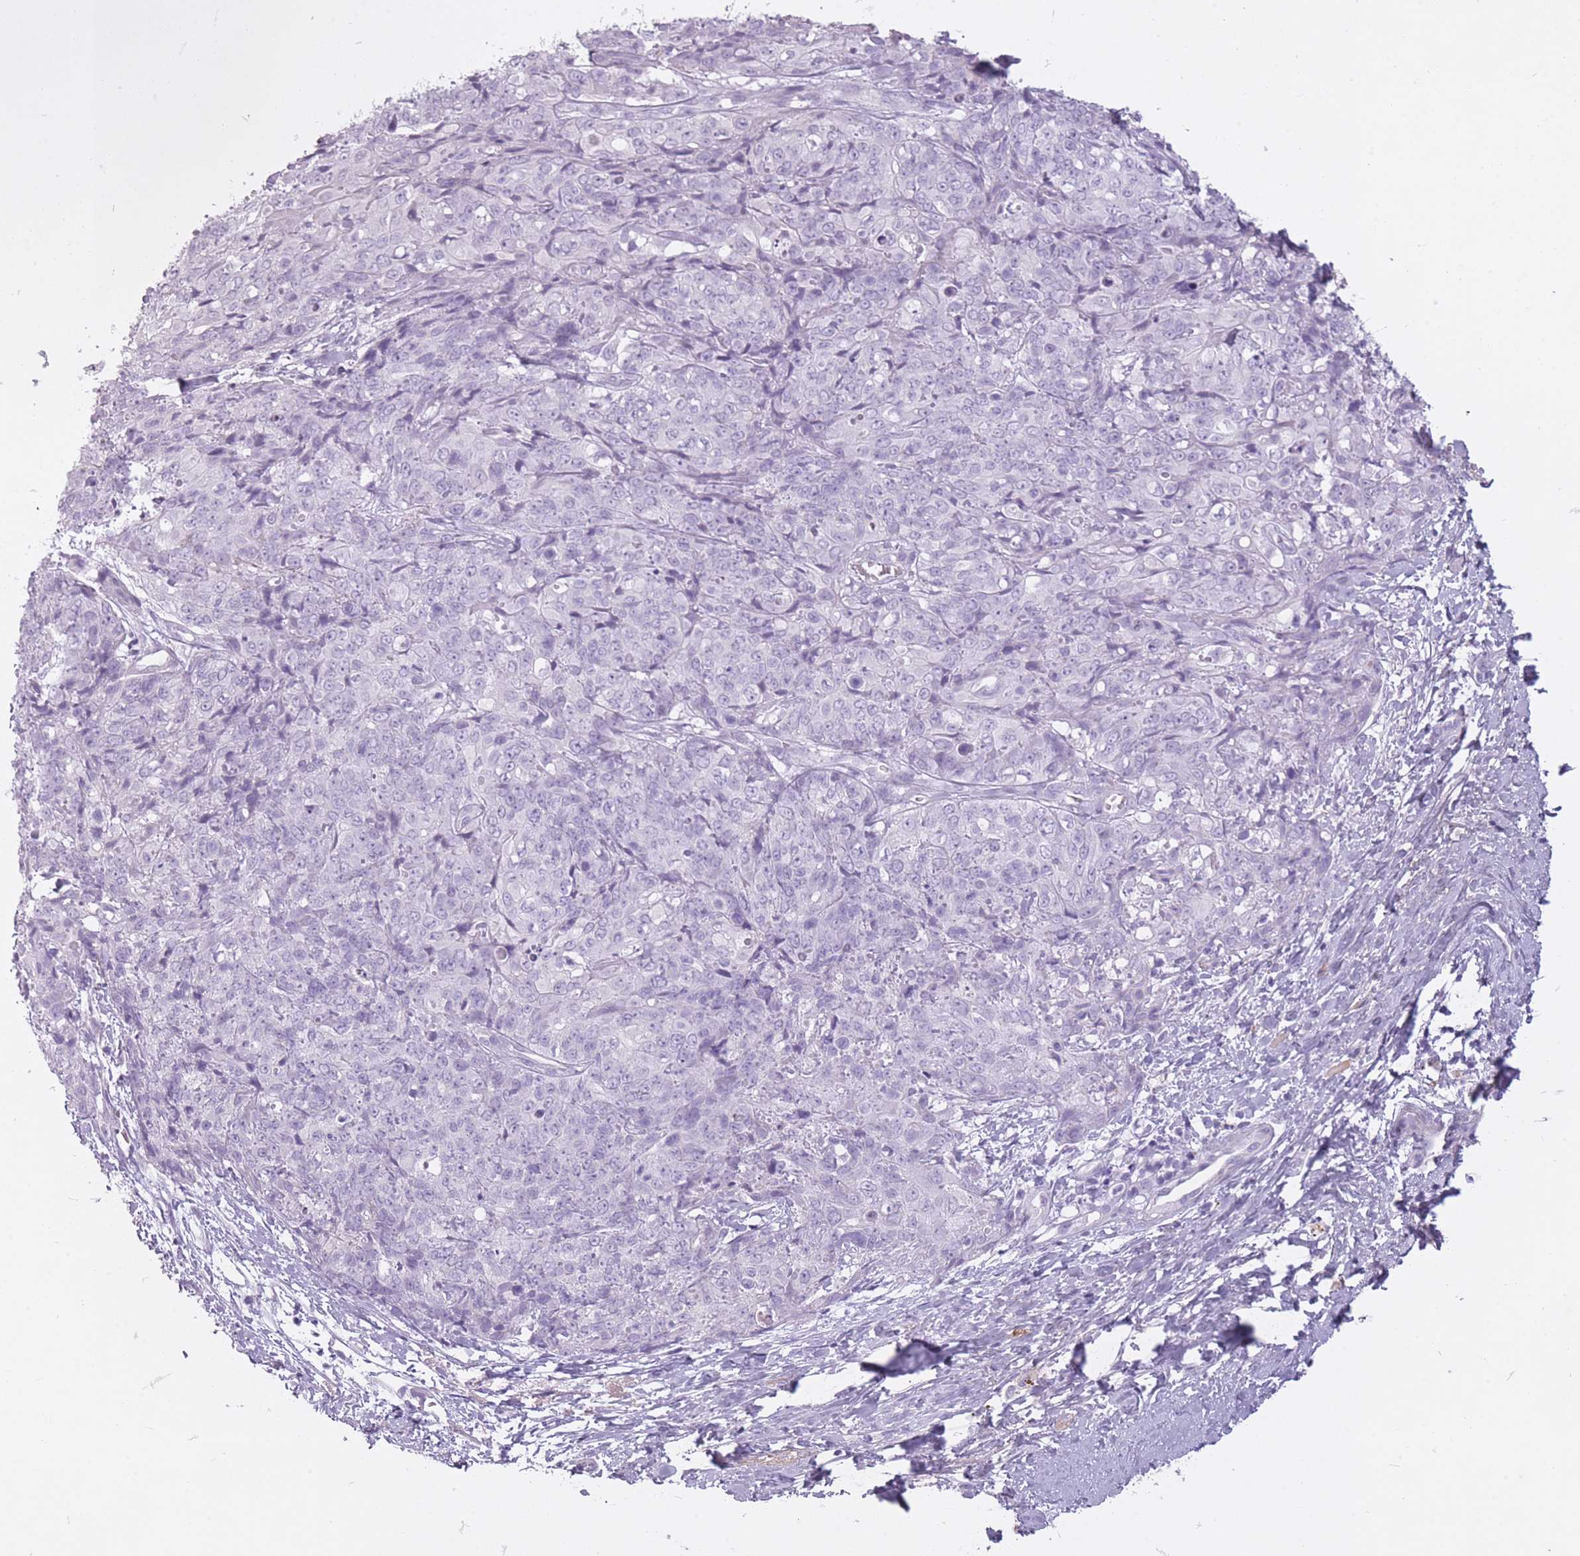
{"staining": {"intensity": "negative", "quantity": "none", "location": "none"}, "tissue": "skin cancer", "cell_type": "Tumor cells", "image_type": "cancer", "snomed": [{"axis": "morphology", "description": "Squamous cell carcinoma, NOS"}, {"axis": "topography", "description": "Skin"}, {"axis": "topography", "description": "Vulva"}], "caption": "Tumor cells show no significant protein expression in skin squamous cell carcinoma.", "gene": "RFX4", "patient": {"sex": "female", "age": 85}}